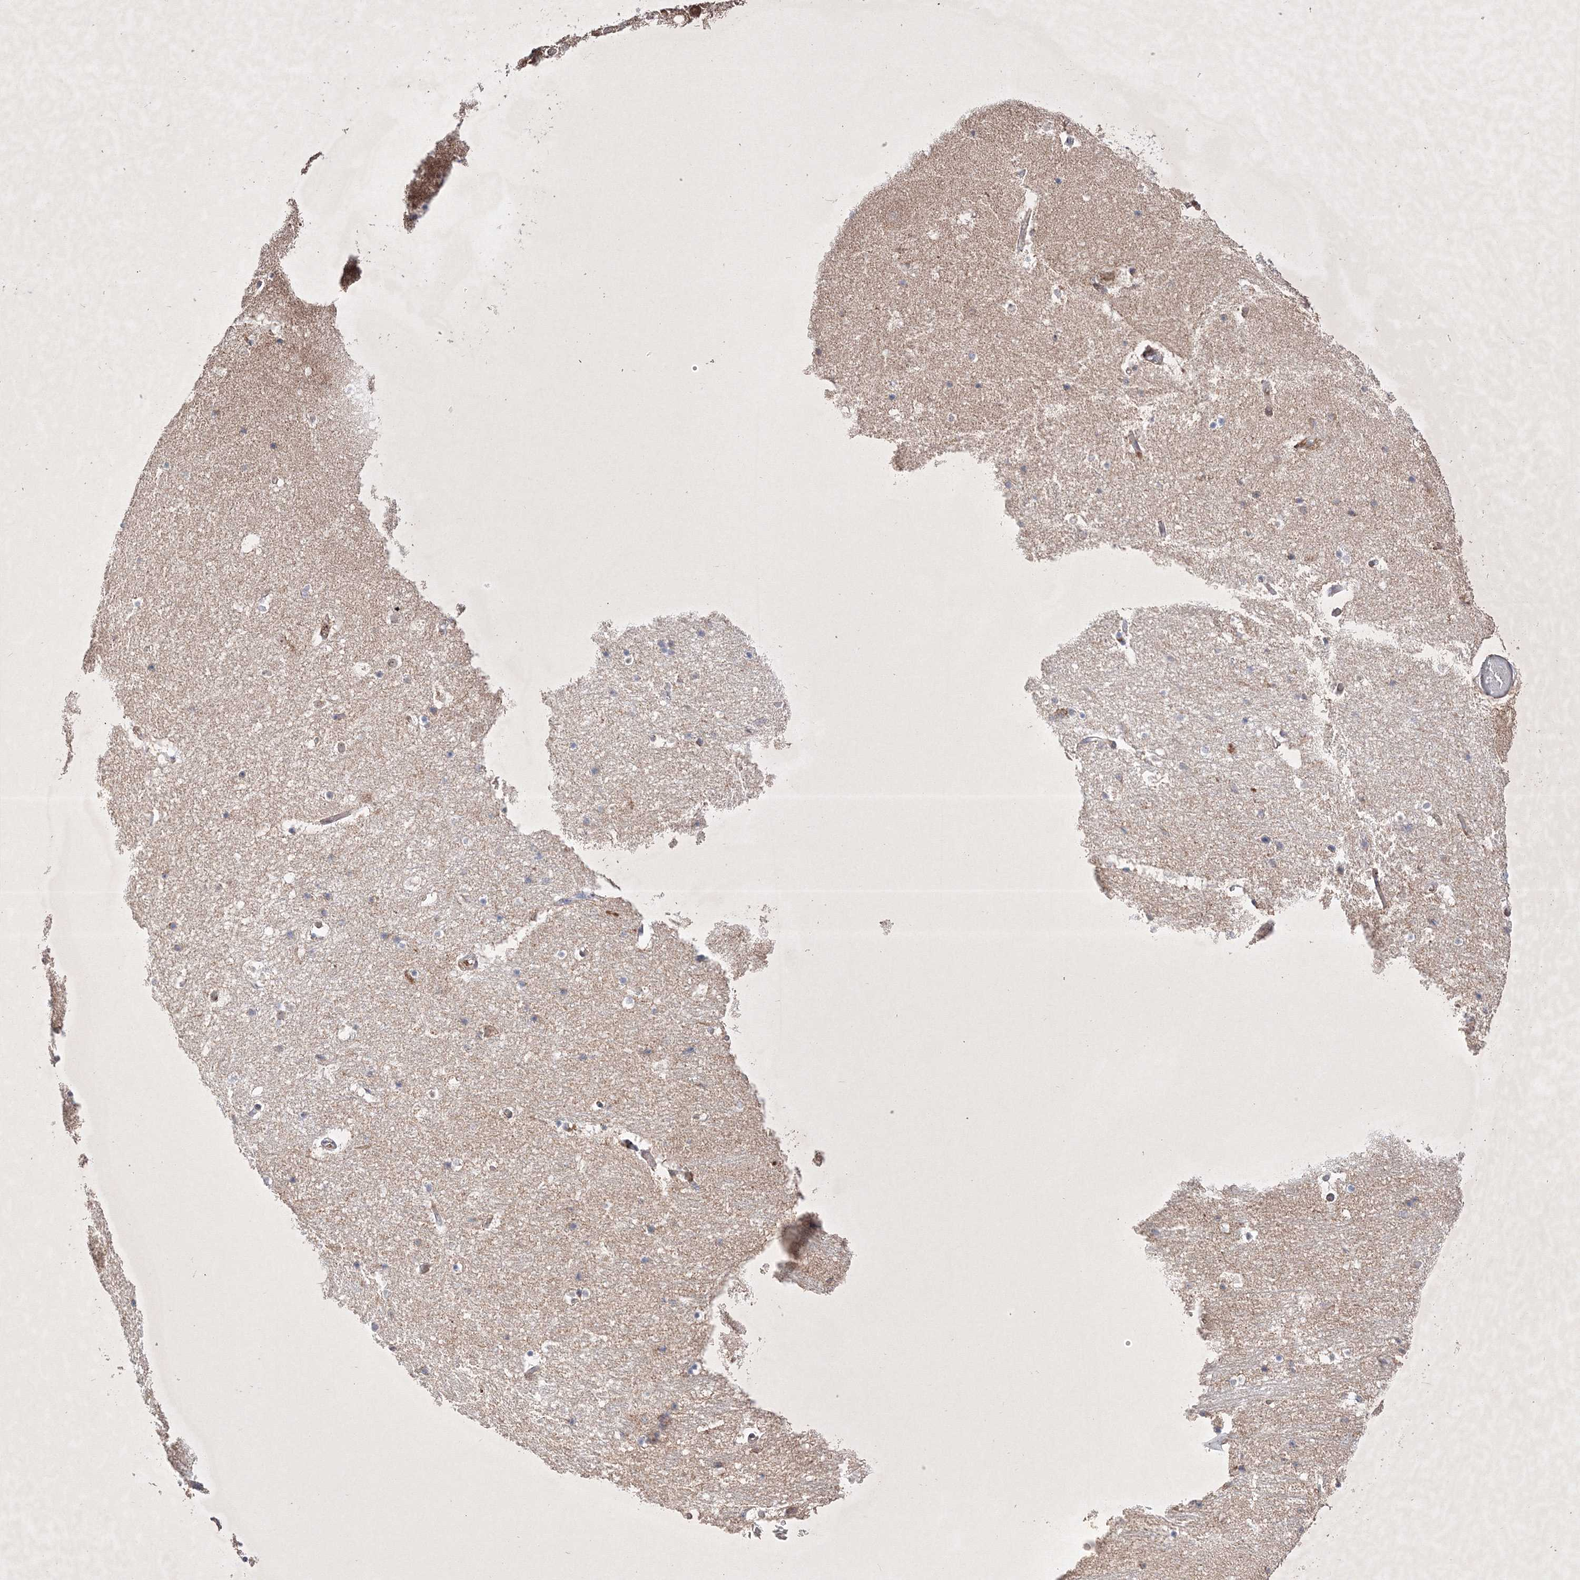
{"staining": {"intensity": "weak", "quantity": "25%-75%", "location": "cytoplasmic/membranous"}, "tissue": "hippocampus", "cell_type": "Glial cells", "image_type": "normal", "snomed": [{"axis": "morphology", "description": "Normal tissue, NOS"}, {"axis": "topography", "description": "Hippocampus"}], "caption": "Protein analysis of benign hippocampus demonstrates weak cytoplasmic/membranous positivity in approximately 25%-75% of glial cells. Using DAB (brown) and hematoxylin (blue) stains, captured at high magnification using brightfield microscopy.", "gene": "OPA1", "patient": {"sex": "female", "age": 52}}